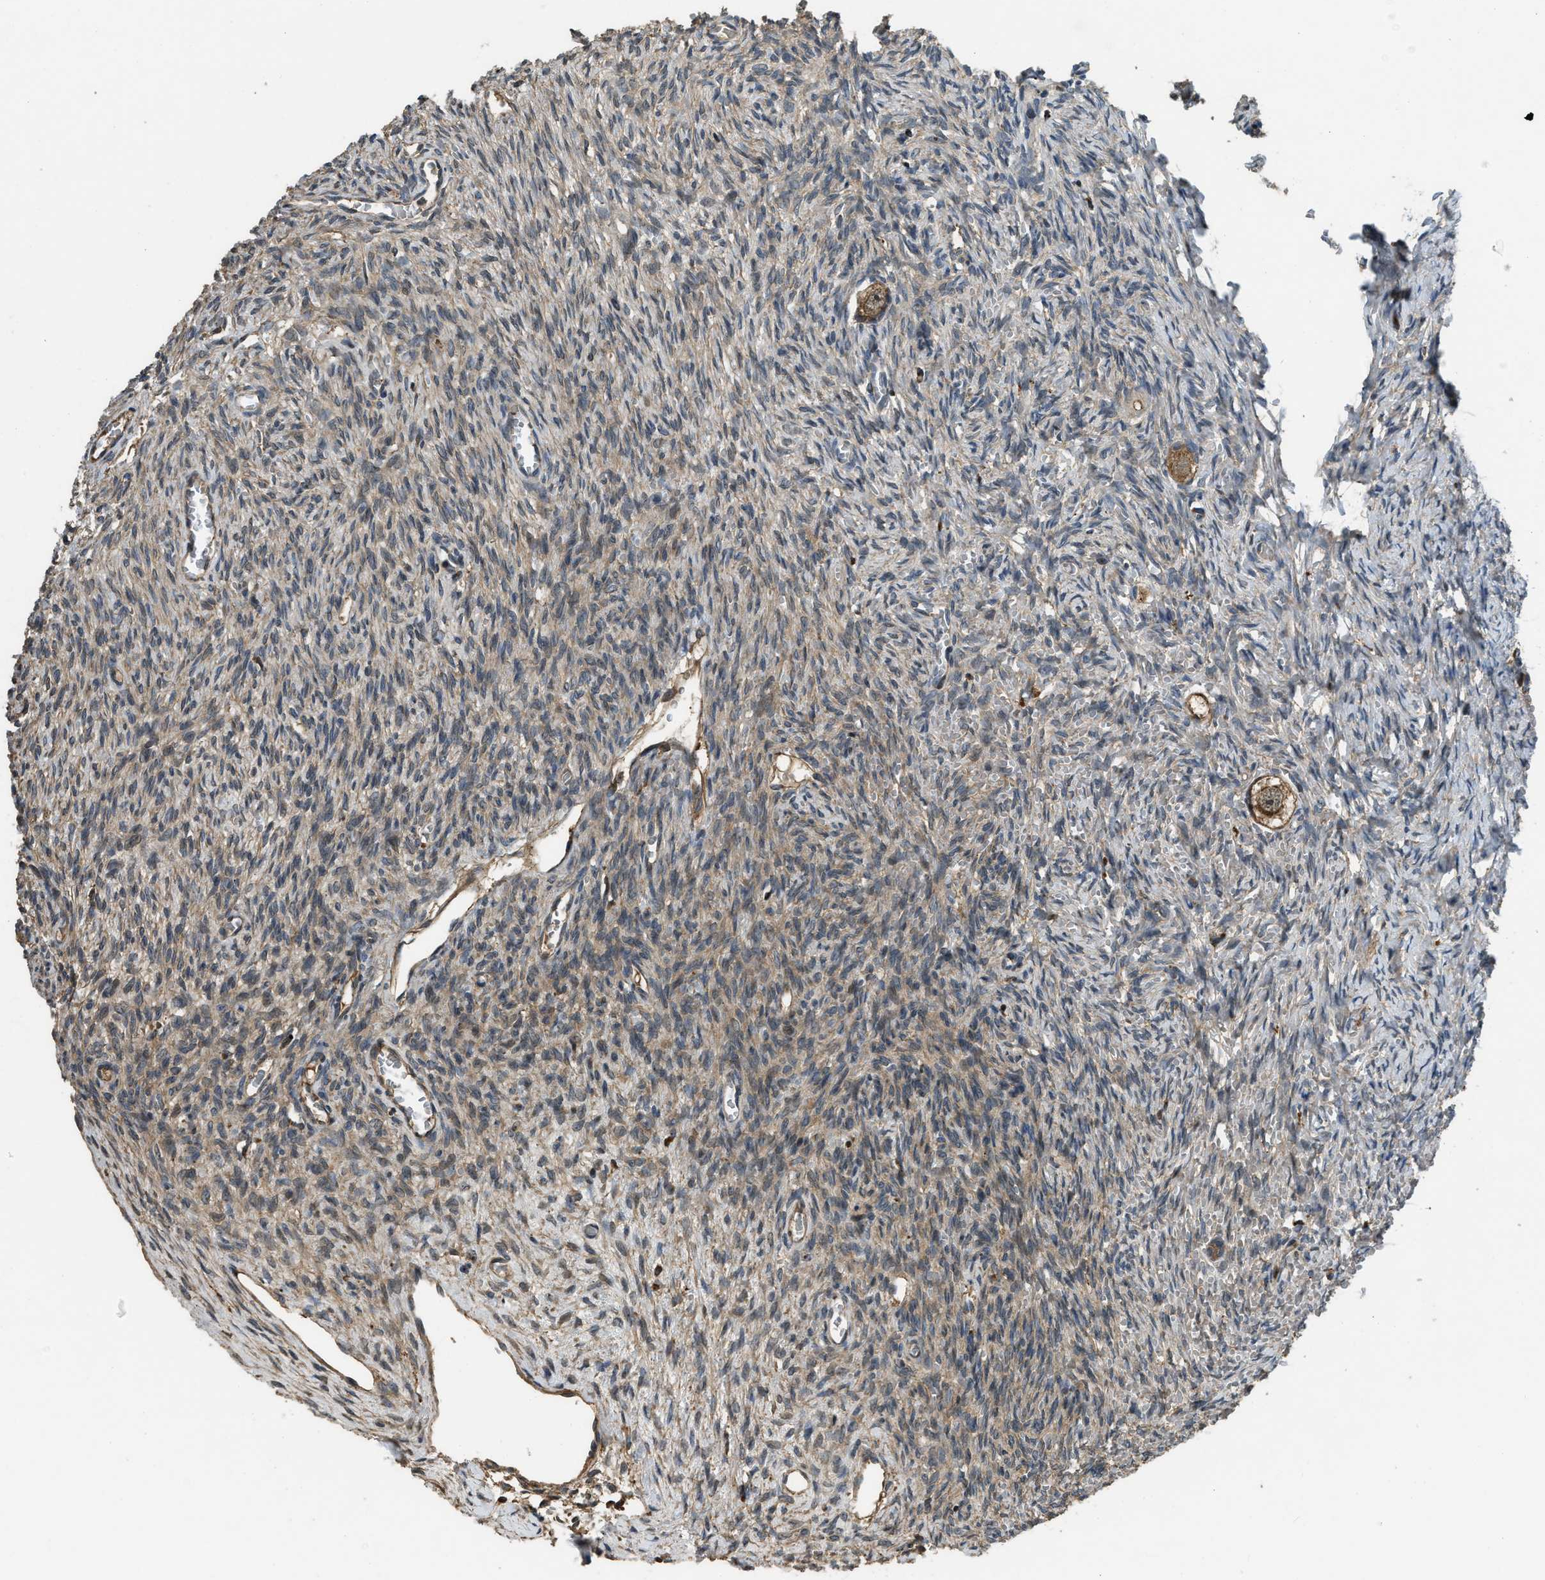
{"staining": {"intensity": "moderate", "quantity": "25%-75%", "location": "cytoplasmic/membranous"}, "tissue": "ovary", "cell_type": "Follicle cells", "image_type": "normal", "snomed": [{"axis": "morphology", "description": "Normal tissue, NOS"}, {"axis": "topography", "description": "Ovary"}], "caption": "Protein staining demonstrates moderate cytoplasmic/membranous expression in approximately 25%-75% of follicle cells in benign ovary. The protein is stained brown, and the nuclei are stained in blue (DAB (3,3'-diaminobenzidine) IHC with brightfield microscopy, high magnification).", "gene": "GGH", "patient": {"sex": "female", "age": 27}}